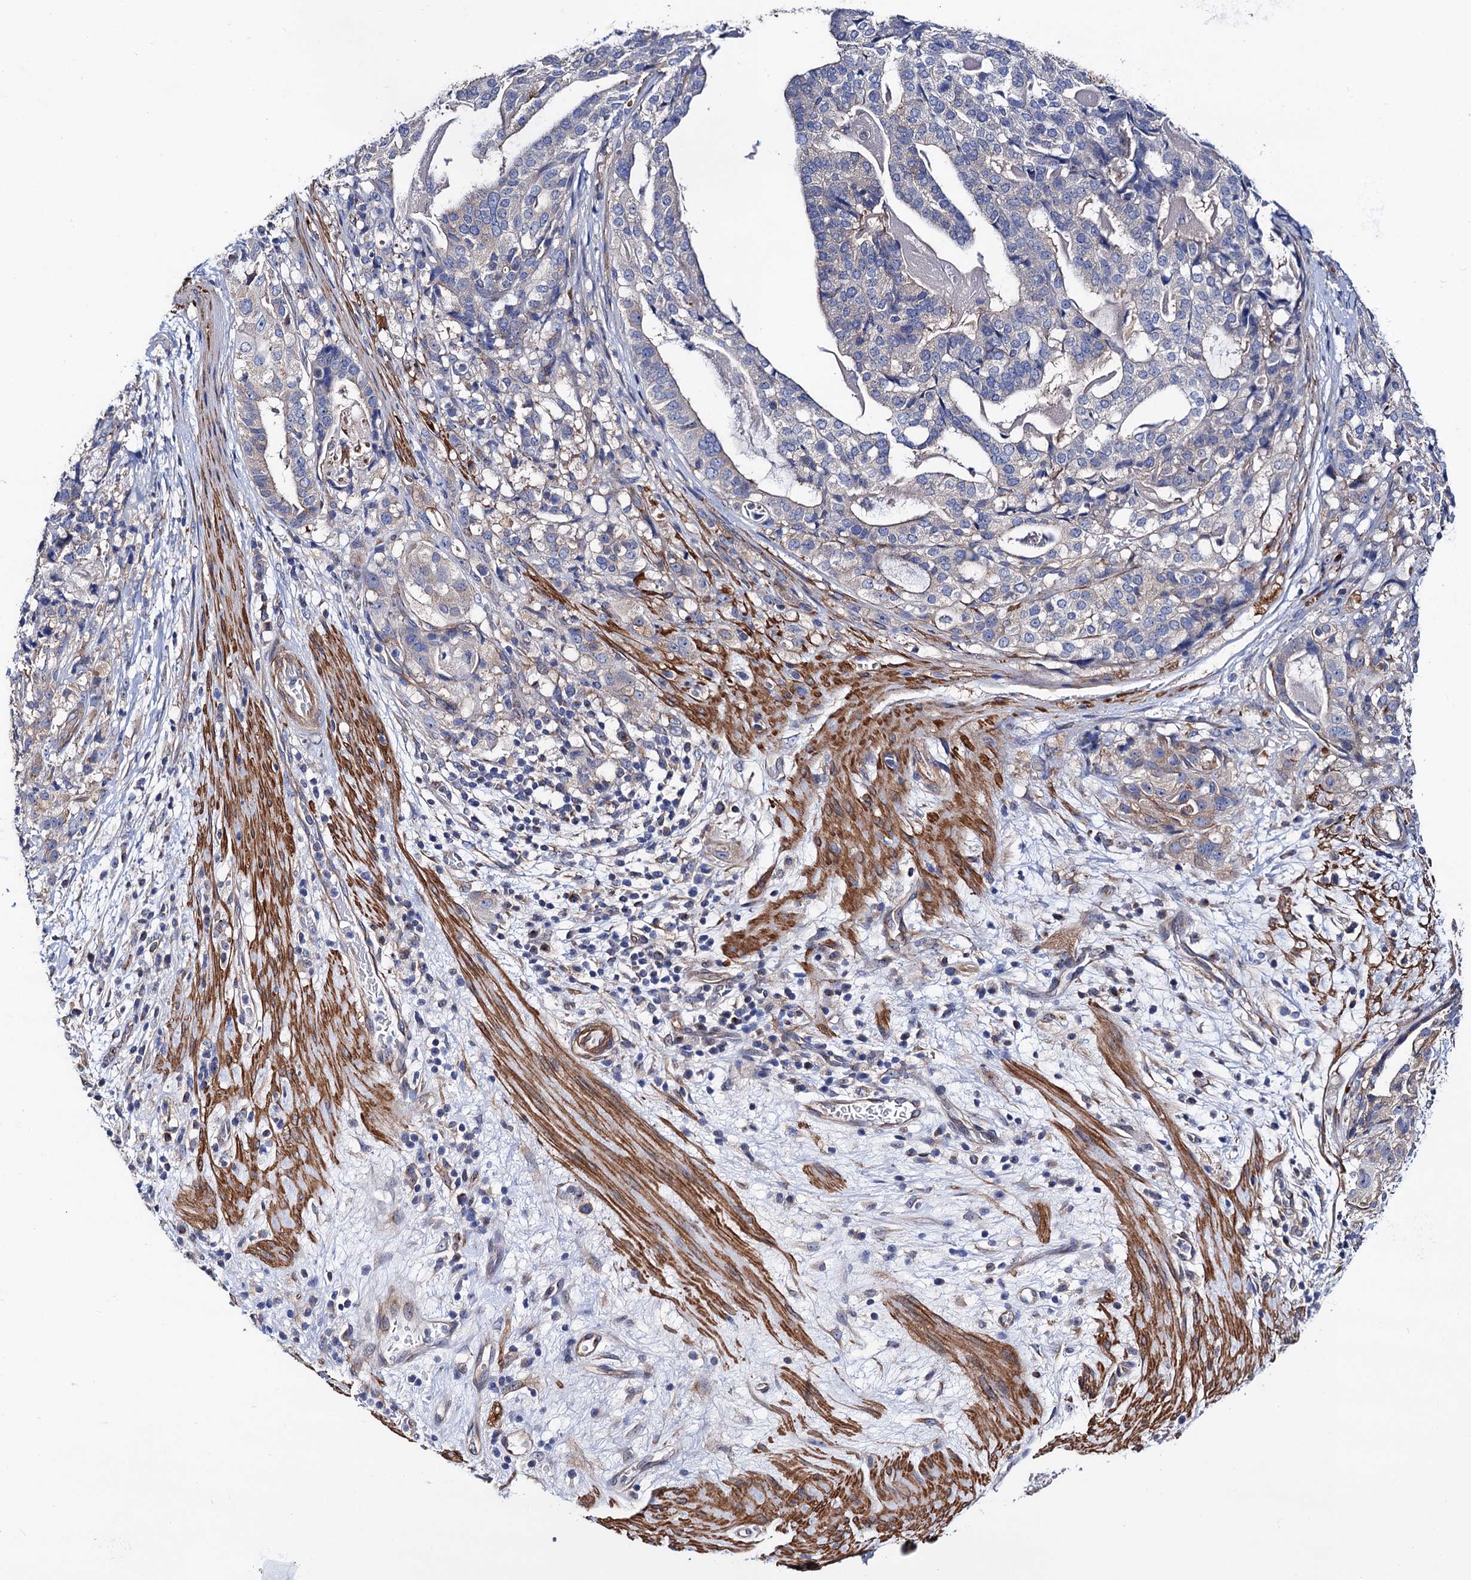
{"staining": {"intensity": "negative", "quantity": "none", "location": "none"}, "tissue": "stomach cancer", "cell_type": "Tumor cells", "image_type": "cancer", "snomed": [{"axis": "morphology", "description": "Adenocarcinoma, NOS"}, {"axis": "topography", "description": "Stomach"}], "caption": "Immunohistochemistry of human stomach adenocarcinoma displays no expression in tumor cells.", "gene": "ZDHHC18", "patient": {"sex": "male", "age": 48}}